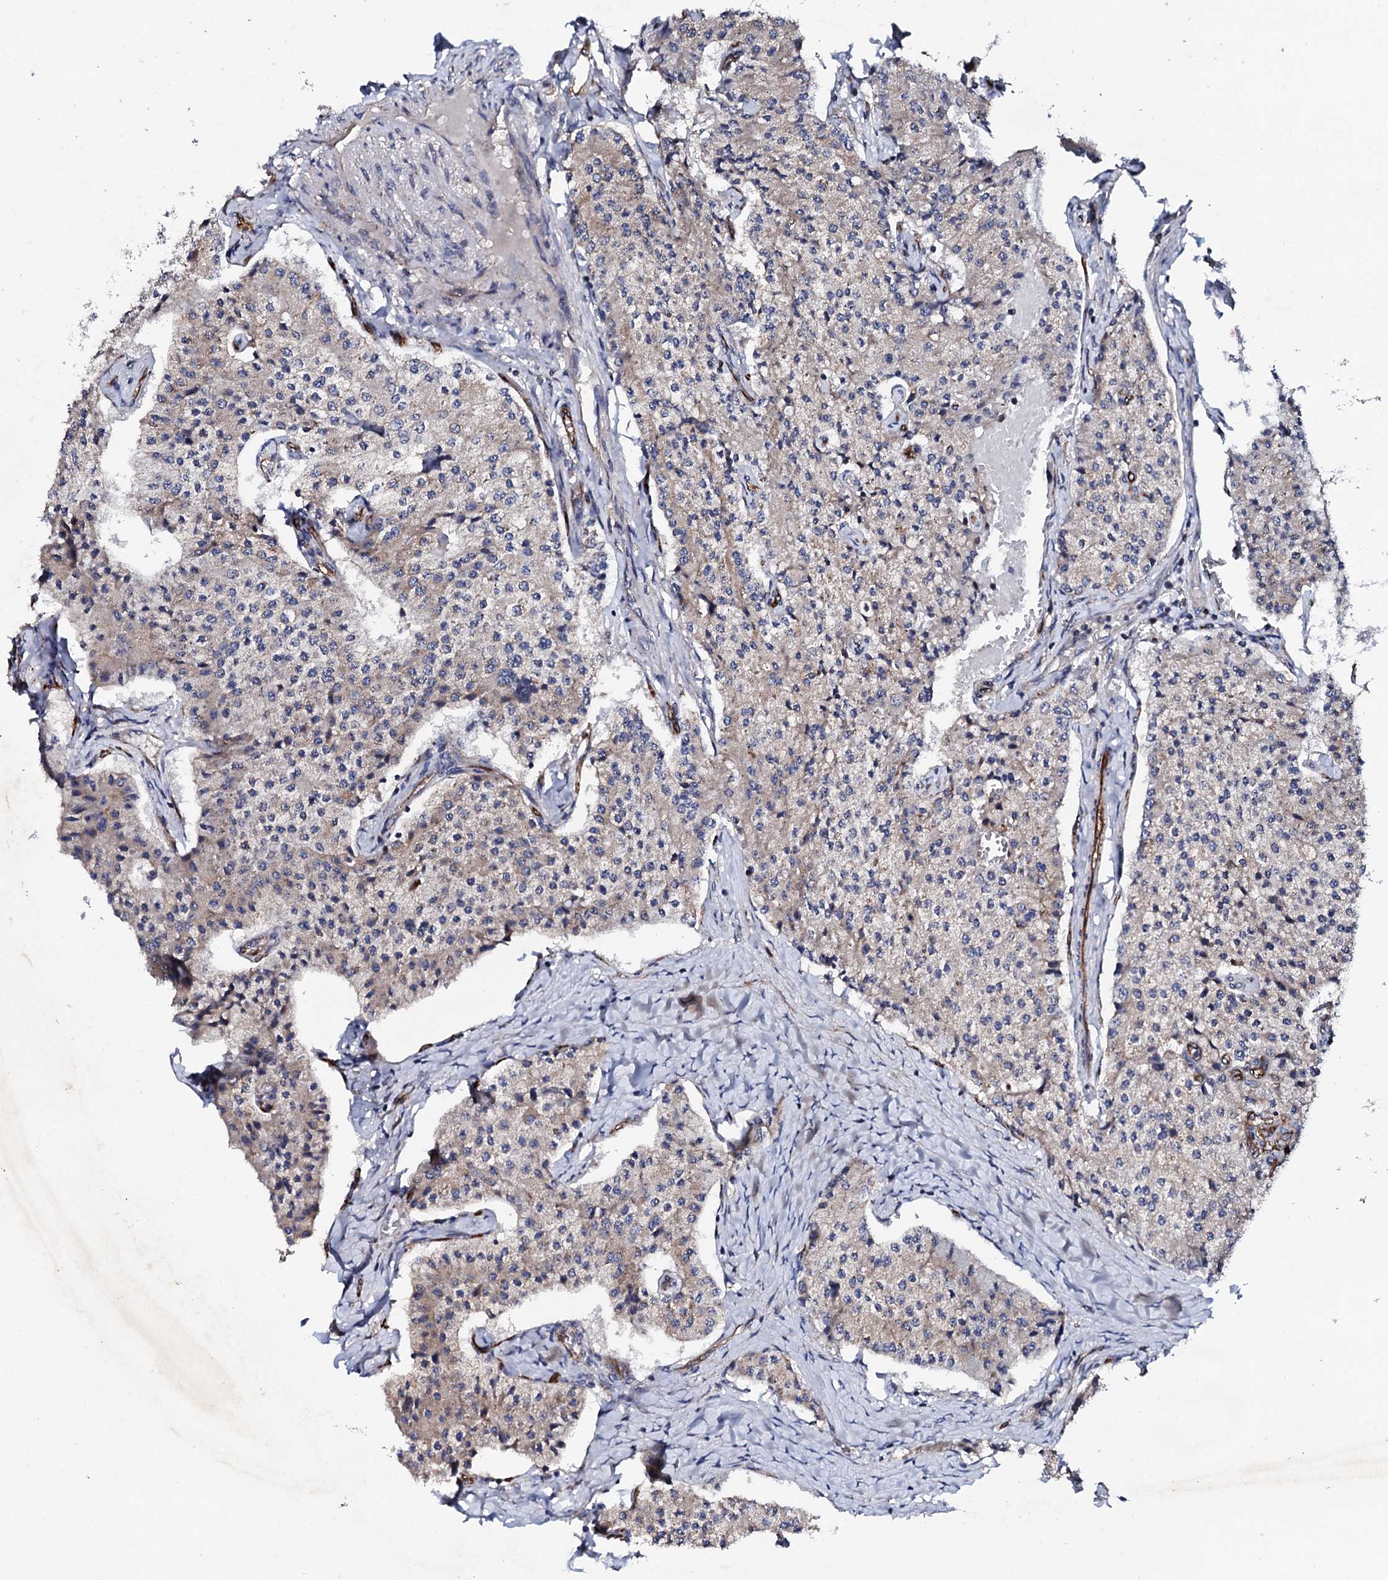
{"staining": {"intensity": "weak", "quantity": "<25%", "location": "cytoplasmic/membranous"}, "tissue": "carcinoid", "cell_type": "Tumor cells", "image_type": "cancer", "snomed": [{"axis": "morphology", "description": "Carcinoid, malignant, NOS"}, {"axis": "topography", "description": "Colon"}], "caption": "The image reveals no staining of tumor cells in carcinoid.", "gene": "DBX1", "patient": {"sex": "female", "age": 52}}